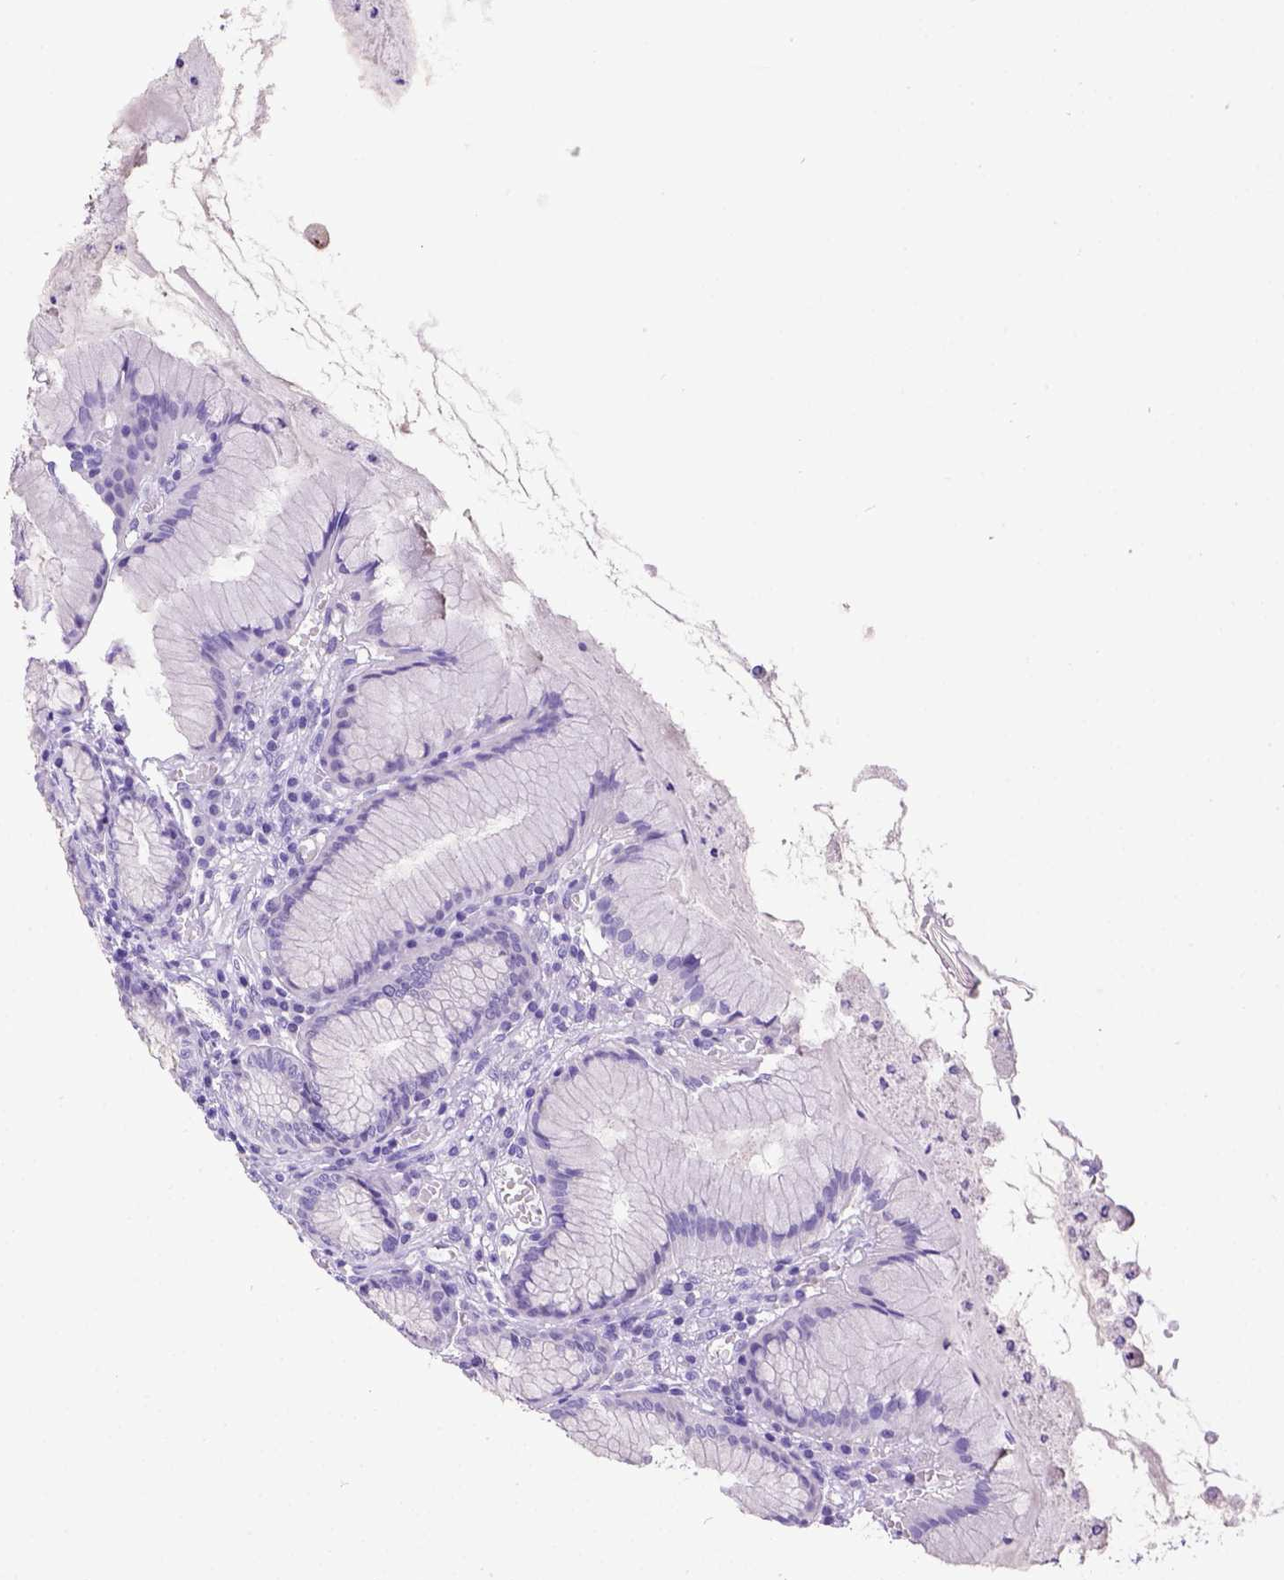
{"staining": {"intensity": "negative", "quantity": "none", "location": "none"}, "tissue": "stomach", "cell_type": "Glandular cells", "image_type": "normal", "snomed": [{"axis": "morphology", "description": "Normal tissue, NOS"}, {"axis": "topography", "description": "Stomach"}], "caption": "Immunohistochemistry of normal stomach demonstrates no positivity in glandular cells. The staining is performed using DAB (3,3'-diaminobenzidine) brown chromogen with nuclei counter-stained in using hematoxylin.", "gene": "ESR1", "patient": {"sex": "male", "age": 55}}